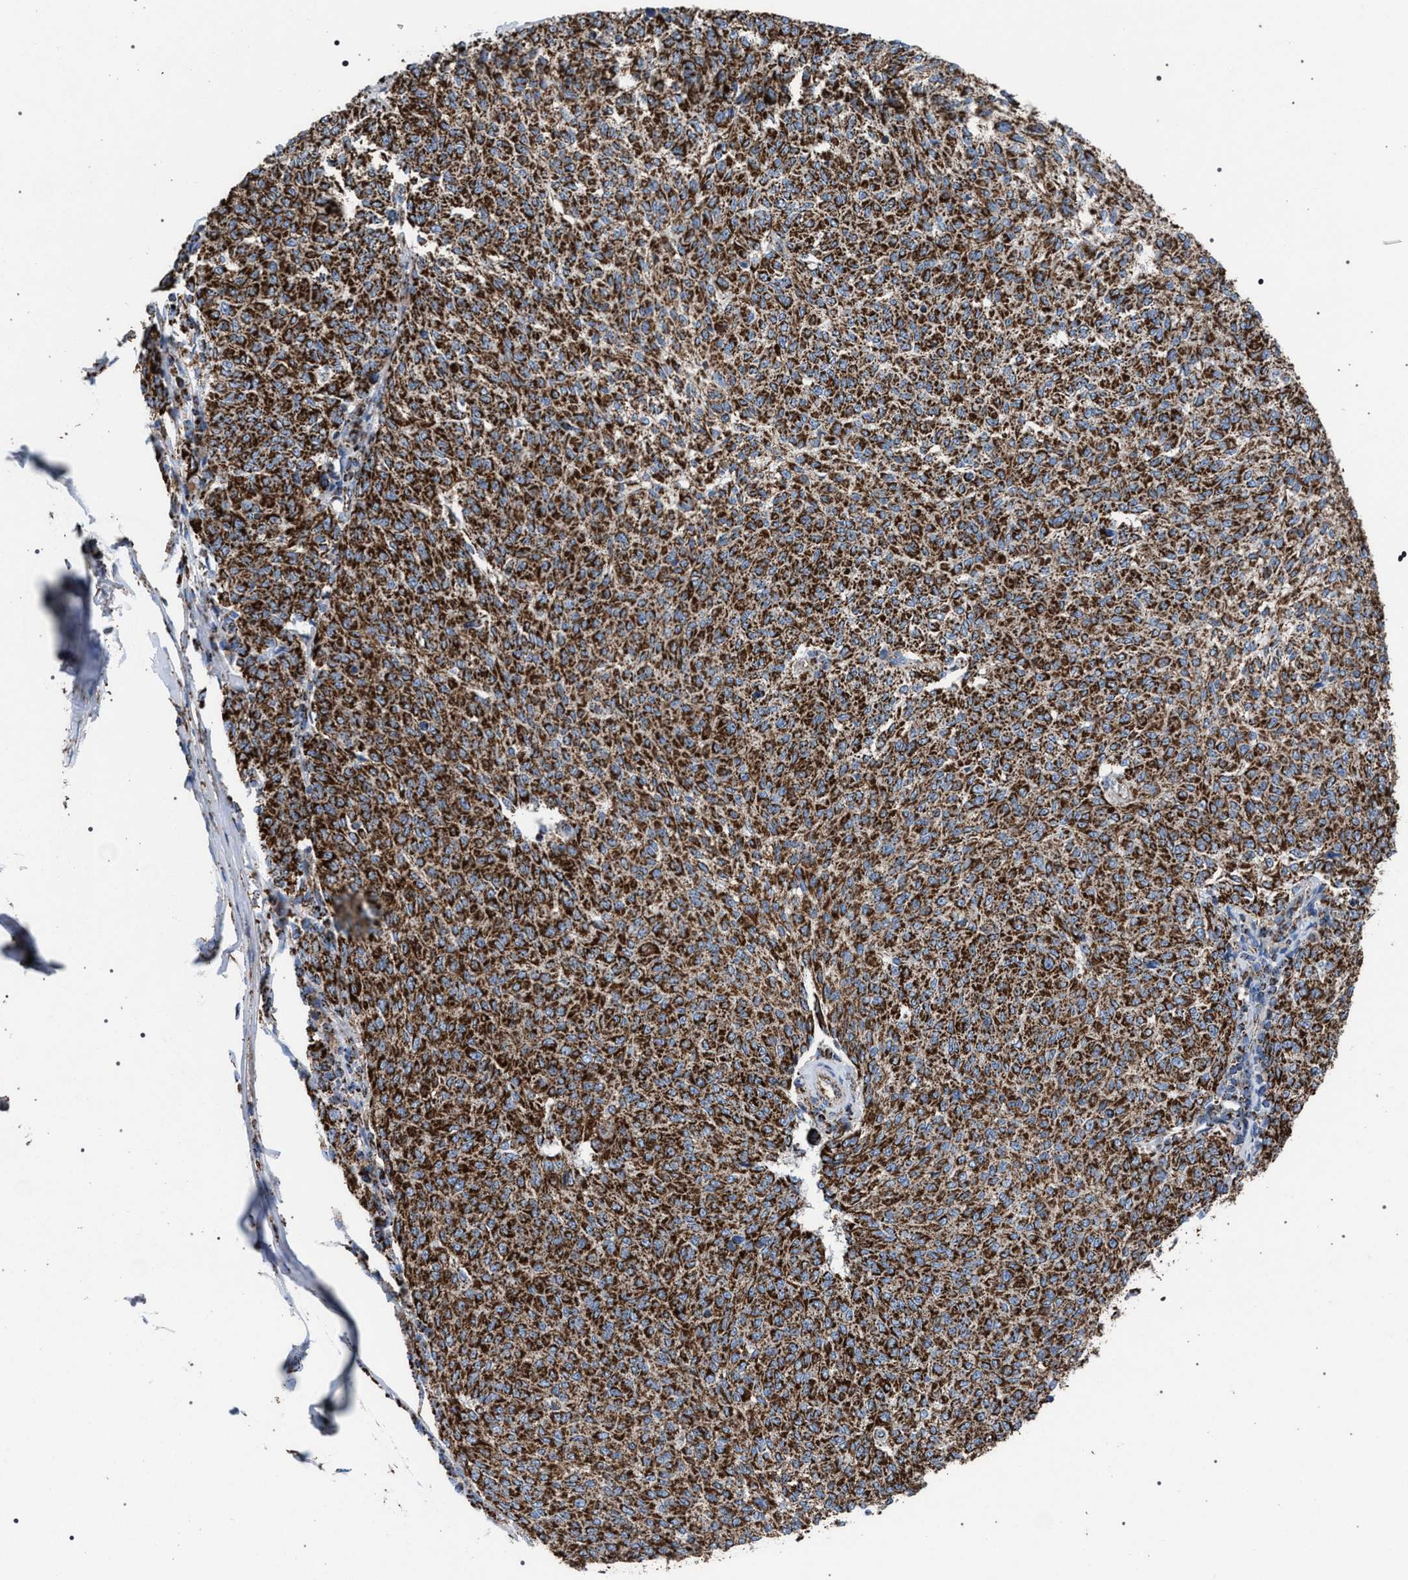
{"staining": {"intensity": "strong", "quantity": ">75%", "location": "cytoplasmic/membranous"}, "tissue": "melanoma", "cell_type": "Tumor cells", "image_type": "cancer", "snomed": [{"axis": "morphology", "description": "Malignant melanoma, NOS"}, {"axis": "topography", "description": "Skin"}], "caption": "Malignant melanoma tissue displays strong cytoplasmic/membranous positivity in about >75% of tumor cells", "gene": "VPS13A", "patient": {"sex": "female", "age": 72}}